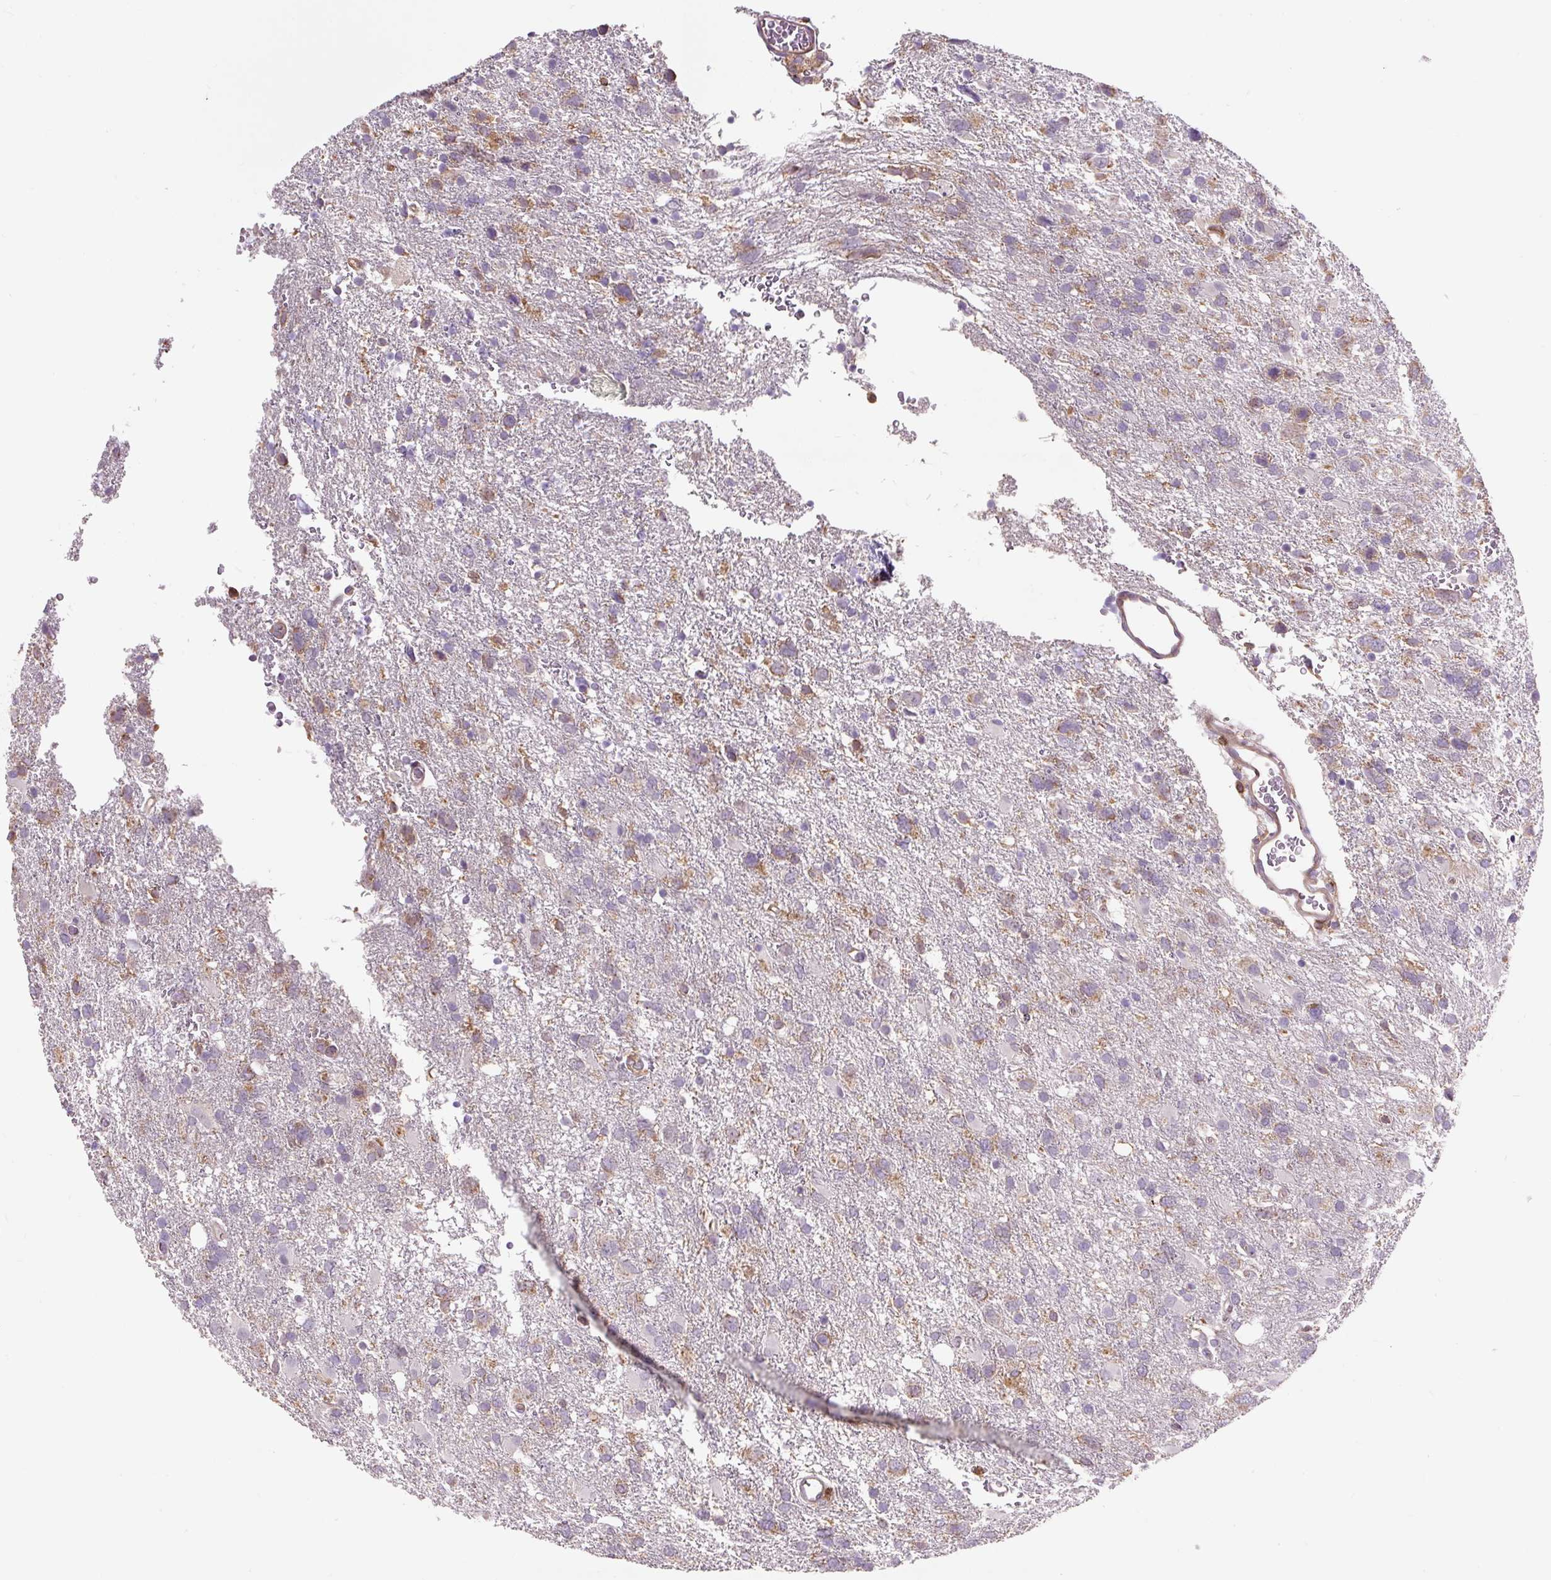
{"staining": {"intensity": "weak", "quantity": "<25%", "location": "cytoplasmic/membranous"}, "tissue": "glioma", "cell_type": "Tumor cells", "image_type": "cancer", "snomed": [{"axis": "morphology", "description": "Glioma, malignant, High grade"}, {"axis": "topography", "description": "Brain"}], "caption": "Tumor cells show no significant expression in glioma.", "gene": "CISD3", "patient": {"sex": "male", "age": 61}}